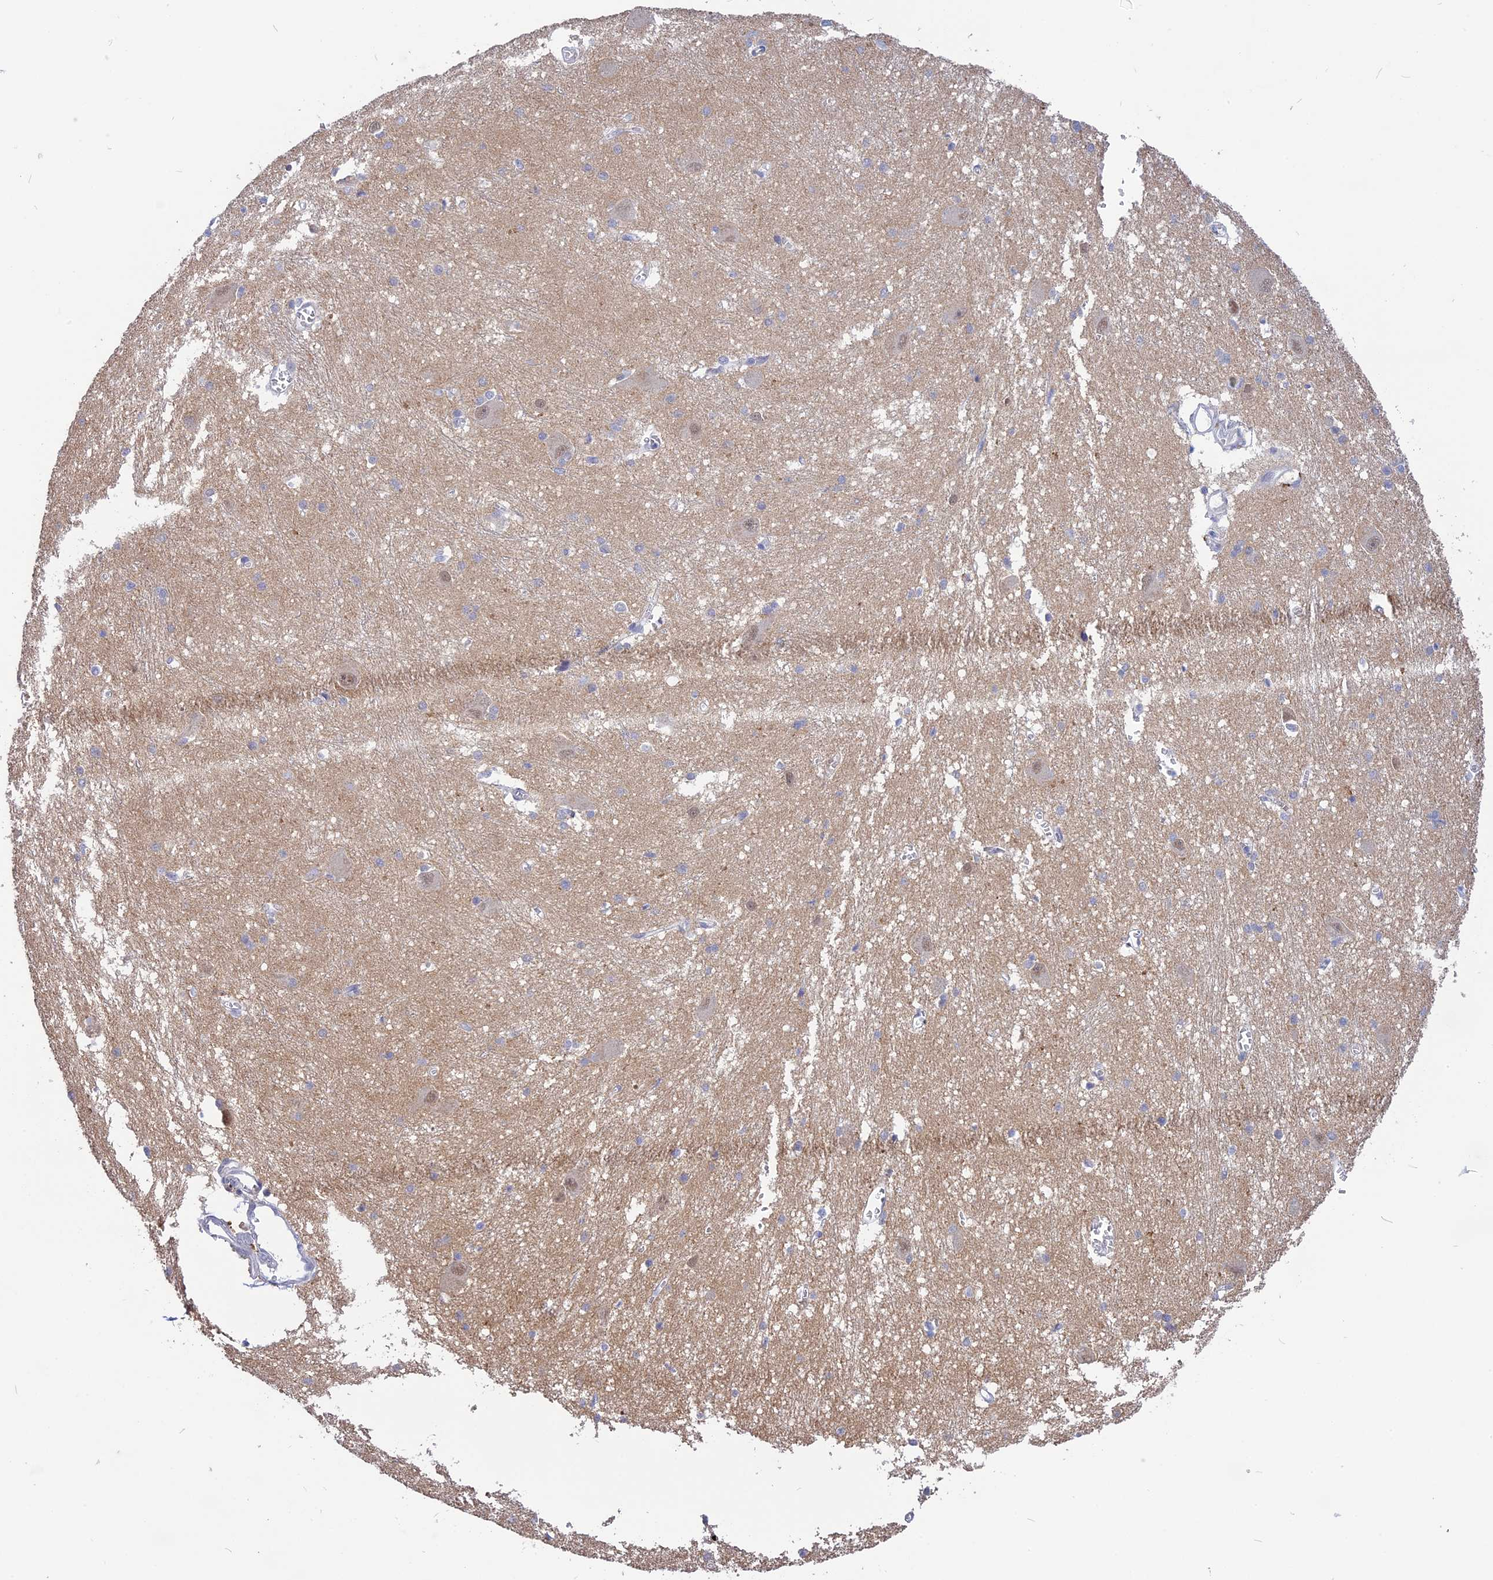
{"staining": {"intensity": "negative", "quantity": "none", "location": "none"}, "tissue": "caudate", "cell_type": "Glial cells", "image_type": "normal", "snomed": [{"axis": "morphology", "description": "Normal tissue, NOS"}, {"axis": "topography", "description": "Lateral ventricle wall"}], "caption": "Immunohistochemistry (IHC) of normal caudate demonstrates no positivity in glial cells. (DAB (3,3'-diaminobenzidine) immunohistochemistry (IHC), high magnification).", "gene": "KCTD14", "patient": {"sex": "male", "age": 37}}